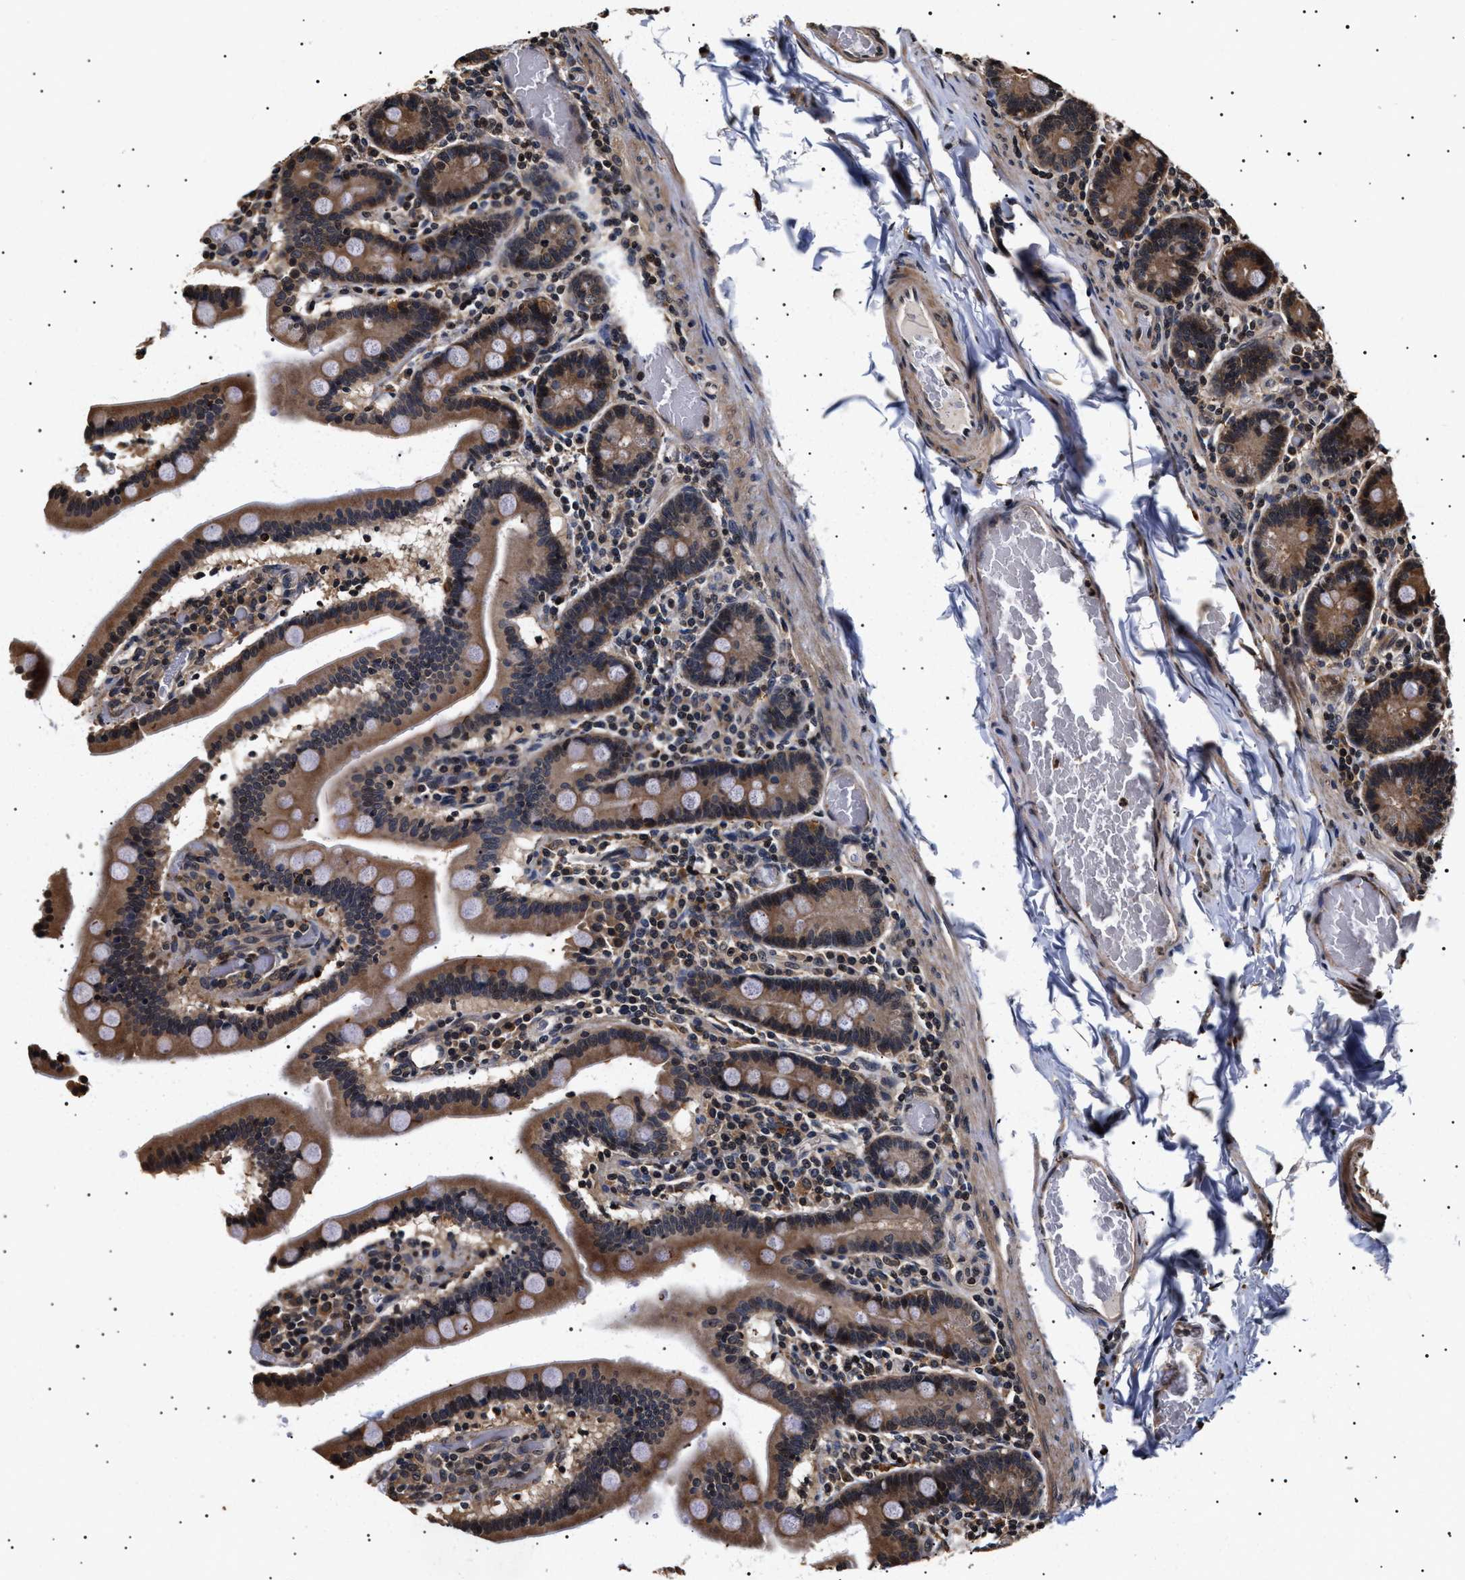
{"staining": {"intensity": "moderate", "quantity": ">75%", "location": "cytoplasmic/membranous"}, "tissue": "duodenum", "cell_type": "Glandular cells", "image_type": "normal", "snomed": [{"axis": "morphology", "description": "Normal tissue, NOS"}, {"axis": "topography", "description": "Duodenum"}], "caption": "Protein expression analysis of benign duodenum displays moderate cytoplasmic/membranous positivity in about >75% of glandular cells.", "gene": "KIF21A", "patient": {"sex": "female", "age": 53}}